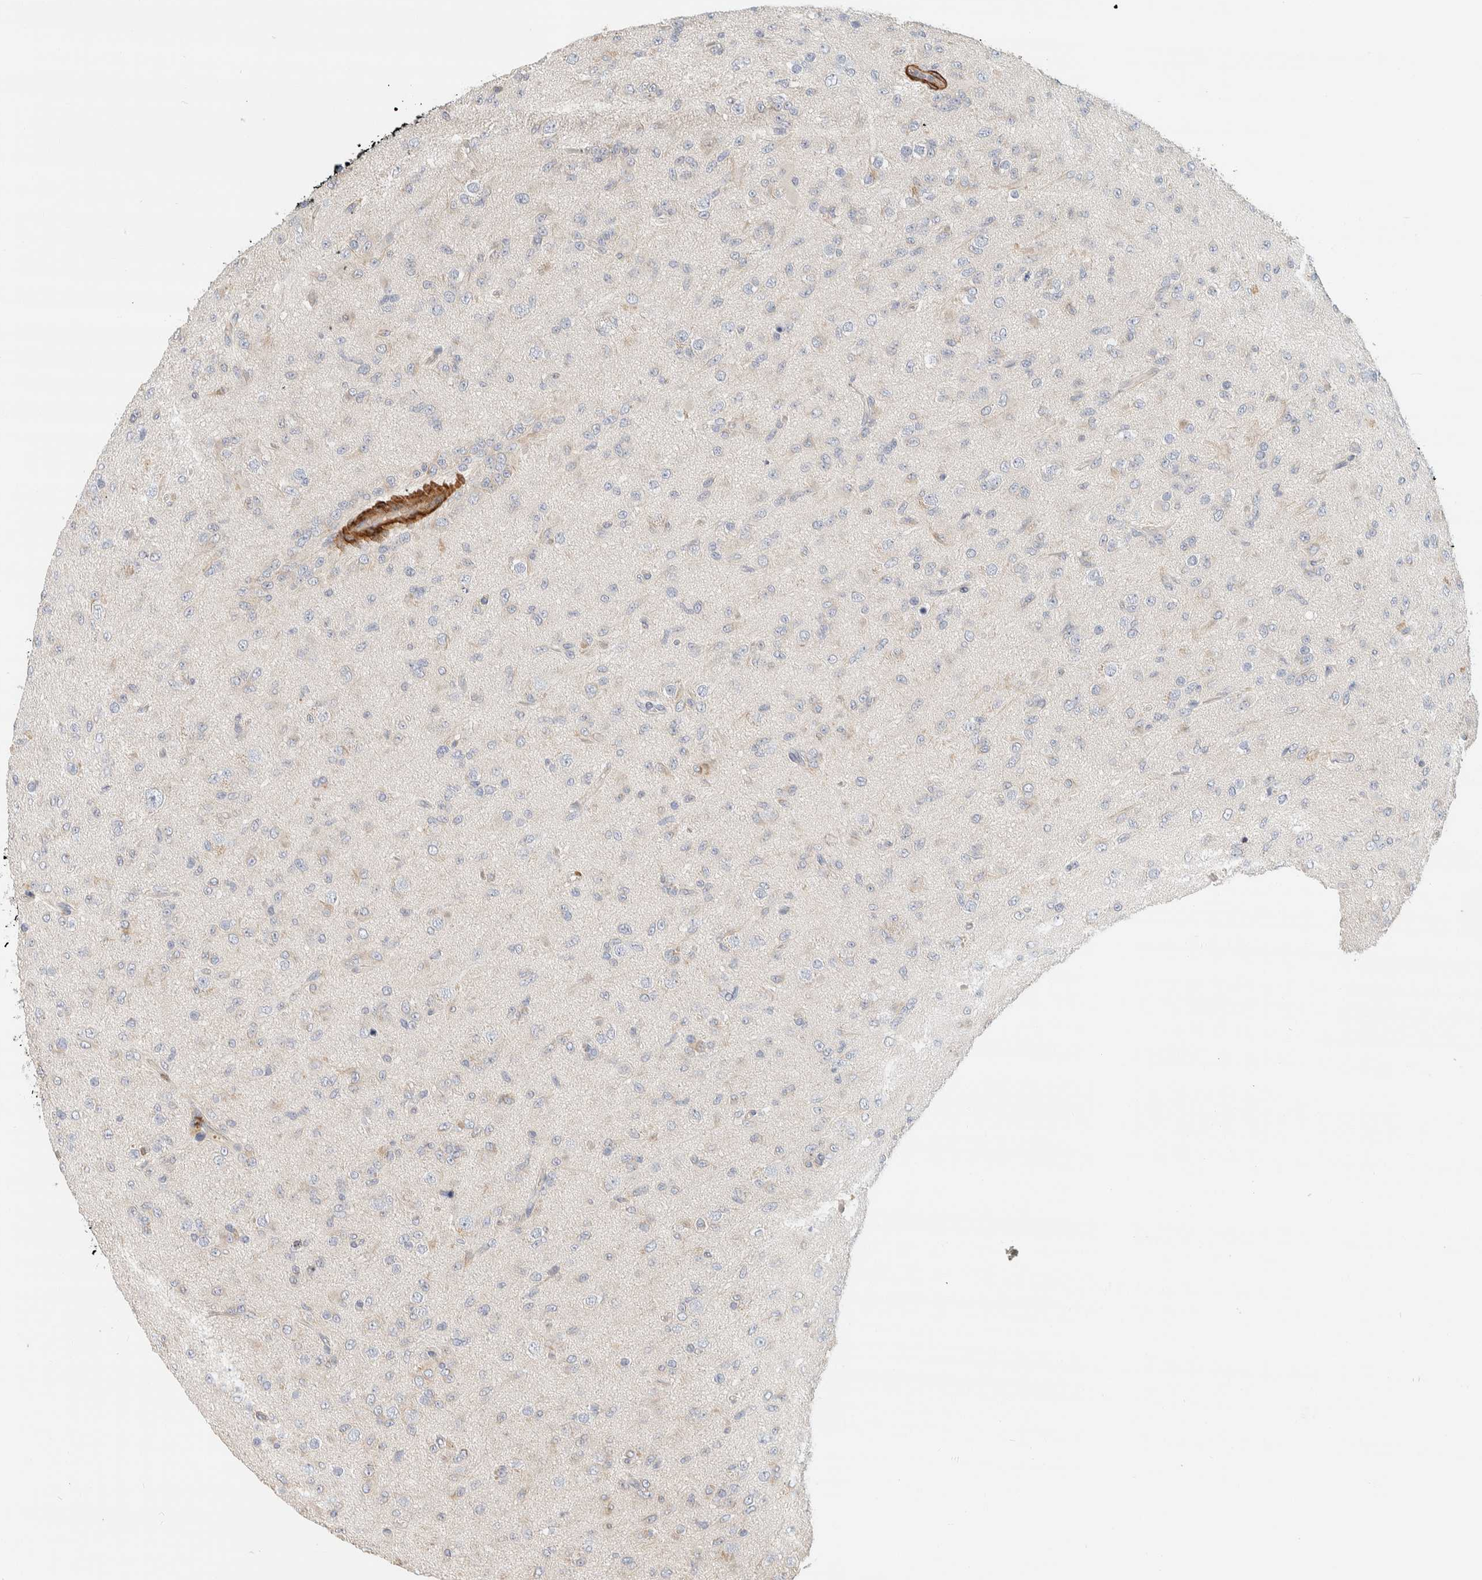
{"staining": {"intensity": "weak", "quantity": "<25%", "location": "cytoplasmic/membranous"}, "tissue": "glioma", "cell_type": "Tumor cells", "image_type": "cancer", "snomed": [{"axis": "morphology", "description": "Glioma, malignant, Low grade"}, {"axis": "topography", "description": "Brain"}], "caption": "Immunohistochemistry of human glioma displays no positivity in tumor cells. (DAB IHC, high magnification).", "gene": "CDR2", "patient": {"sex": "male", "age": 65}}